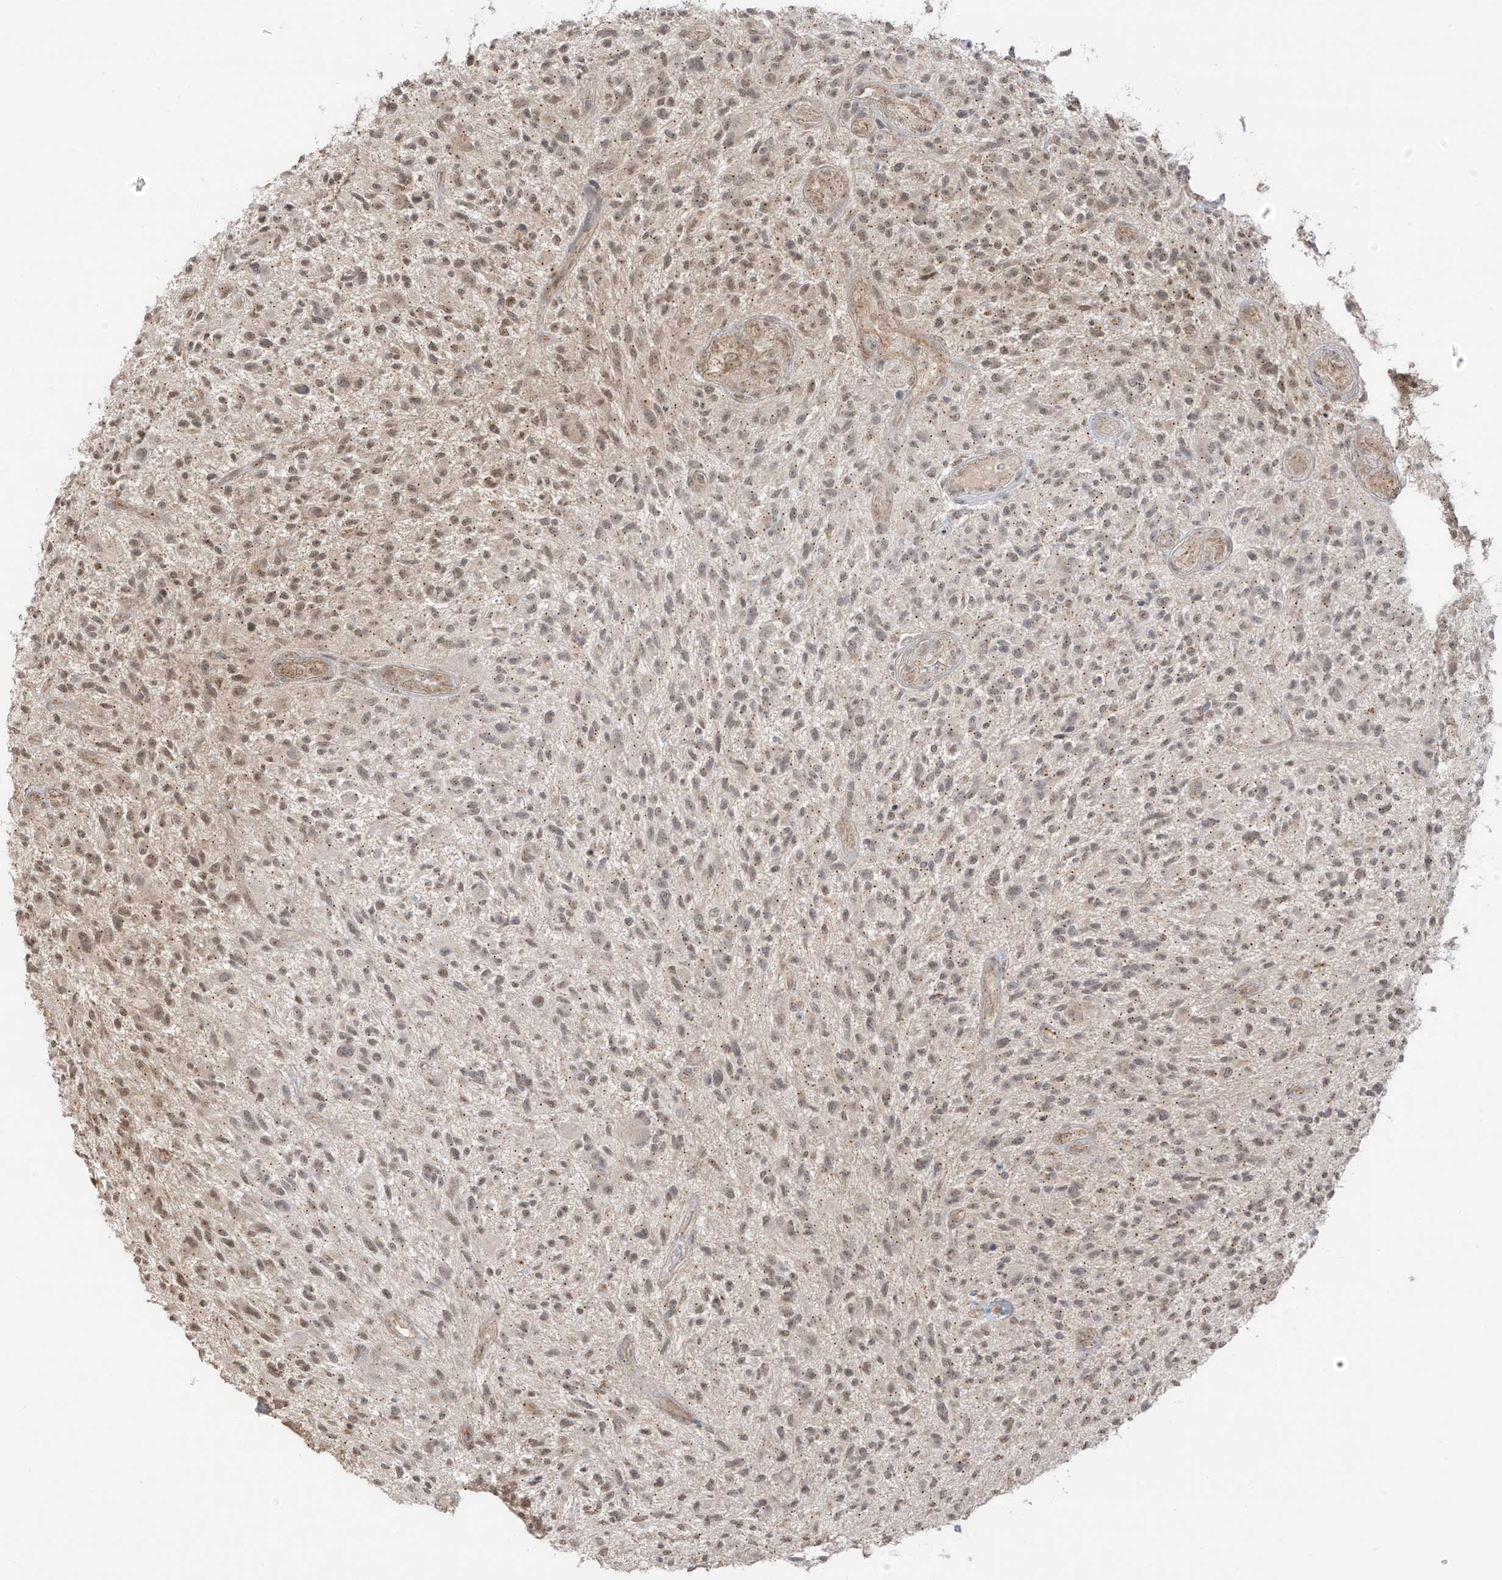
{"staining": {"intensity": "moderate", "quantity": "25%-75%", "location": "cytoplasmic/membranous,nuclear"}, "tissue": "glioma", "cell_type": "Tumor cells", "image_type": "cancer", "snomed": [{"axis": "morphology", "description": "Glioma, malignant, High grade"}, {"axis": "topography", "description": "Brain"}], "caption": "Malignant glioma (high-grade) stained with immunohistochemistry displays moderate cytoplasmic/membranous and nuclear expression in about 25%-75% of tumor cells. The staining was performed using DAB (3,3'-diaminobenzidine), with brown indicating positive protein expression. Nuclei are stained blue with hematoxylin.", "gene": "N4BP3", "patient": {"sex": "male", "age": 47}}